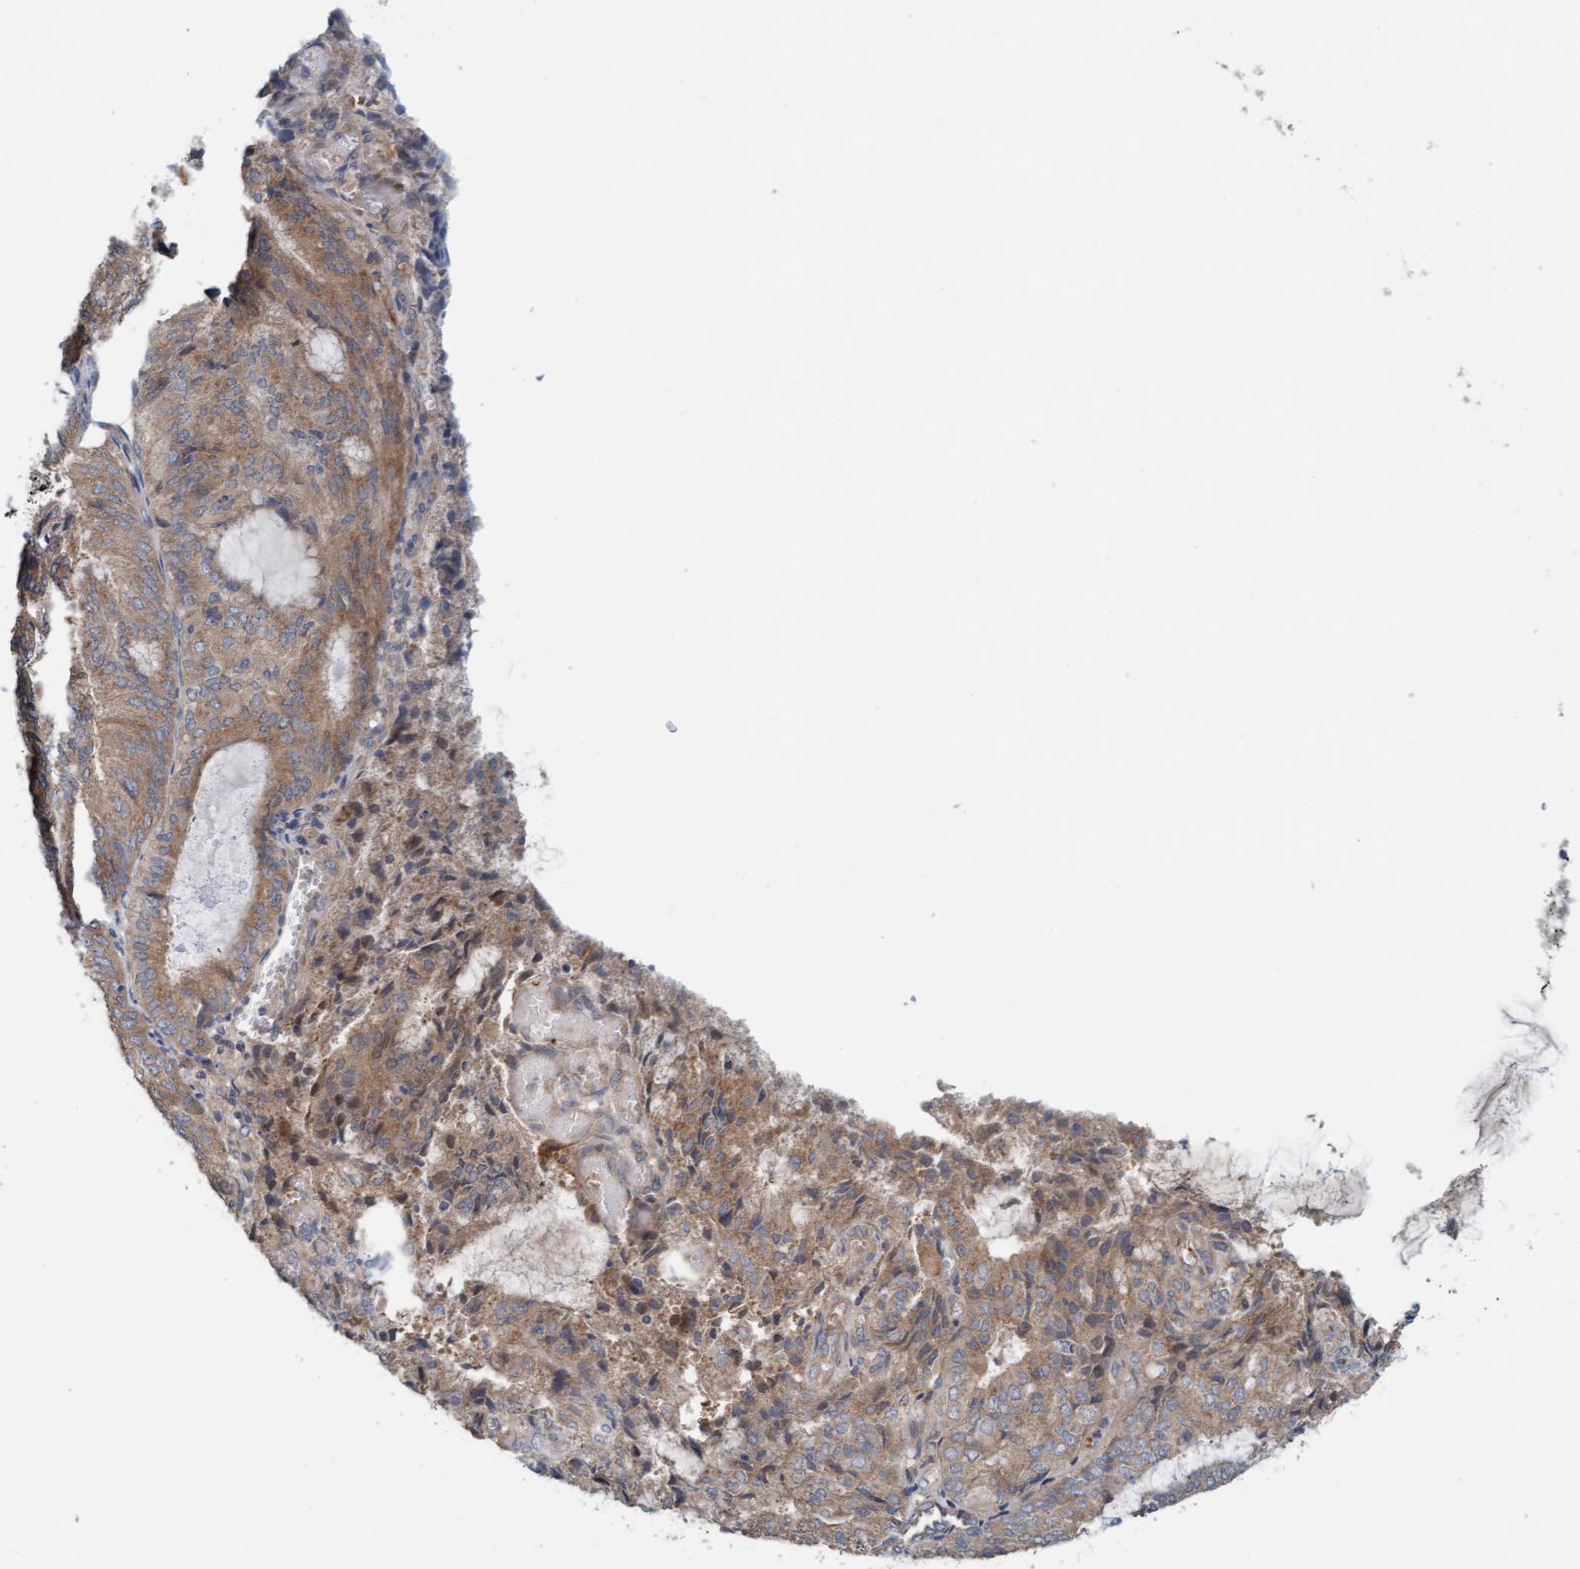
{"staining": {"intensity": "moderate", "quantity": ">75%", "location": "cytoplasmic/membranous"}, "tissue": "endometrial cancer", "cell_type": "Tumor cells", "image_type": "cancer", "snomed": [{"axis": "morphology", "description": "Adenocarcinoma, NOS"}, {"axis": "topography", "description": "Endometrium"}], "caption": "Immunohistochemical staining of adenocarcinoma (endometrial) displays medium levels of moderate cytoplasmic/membranous protein staining in about >75% of tumor cells.", "gene": "UBAP1", "patient": {"sex": "female", "age": 81}}